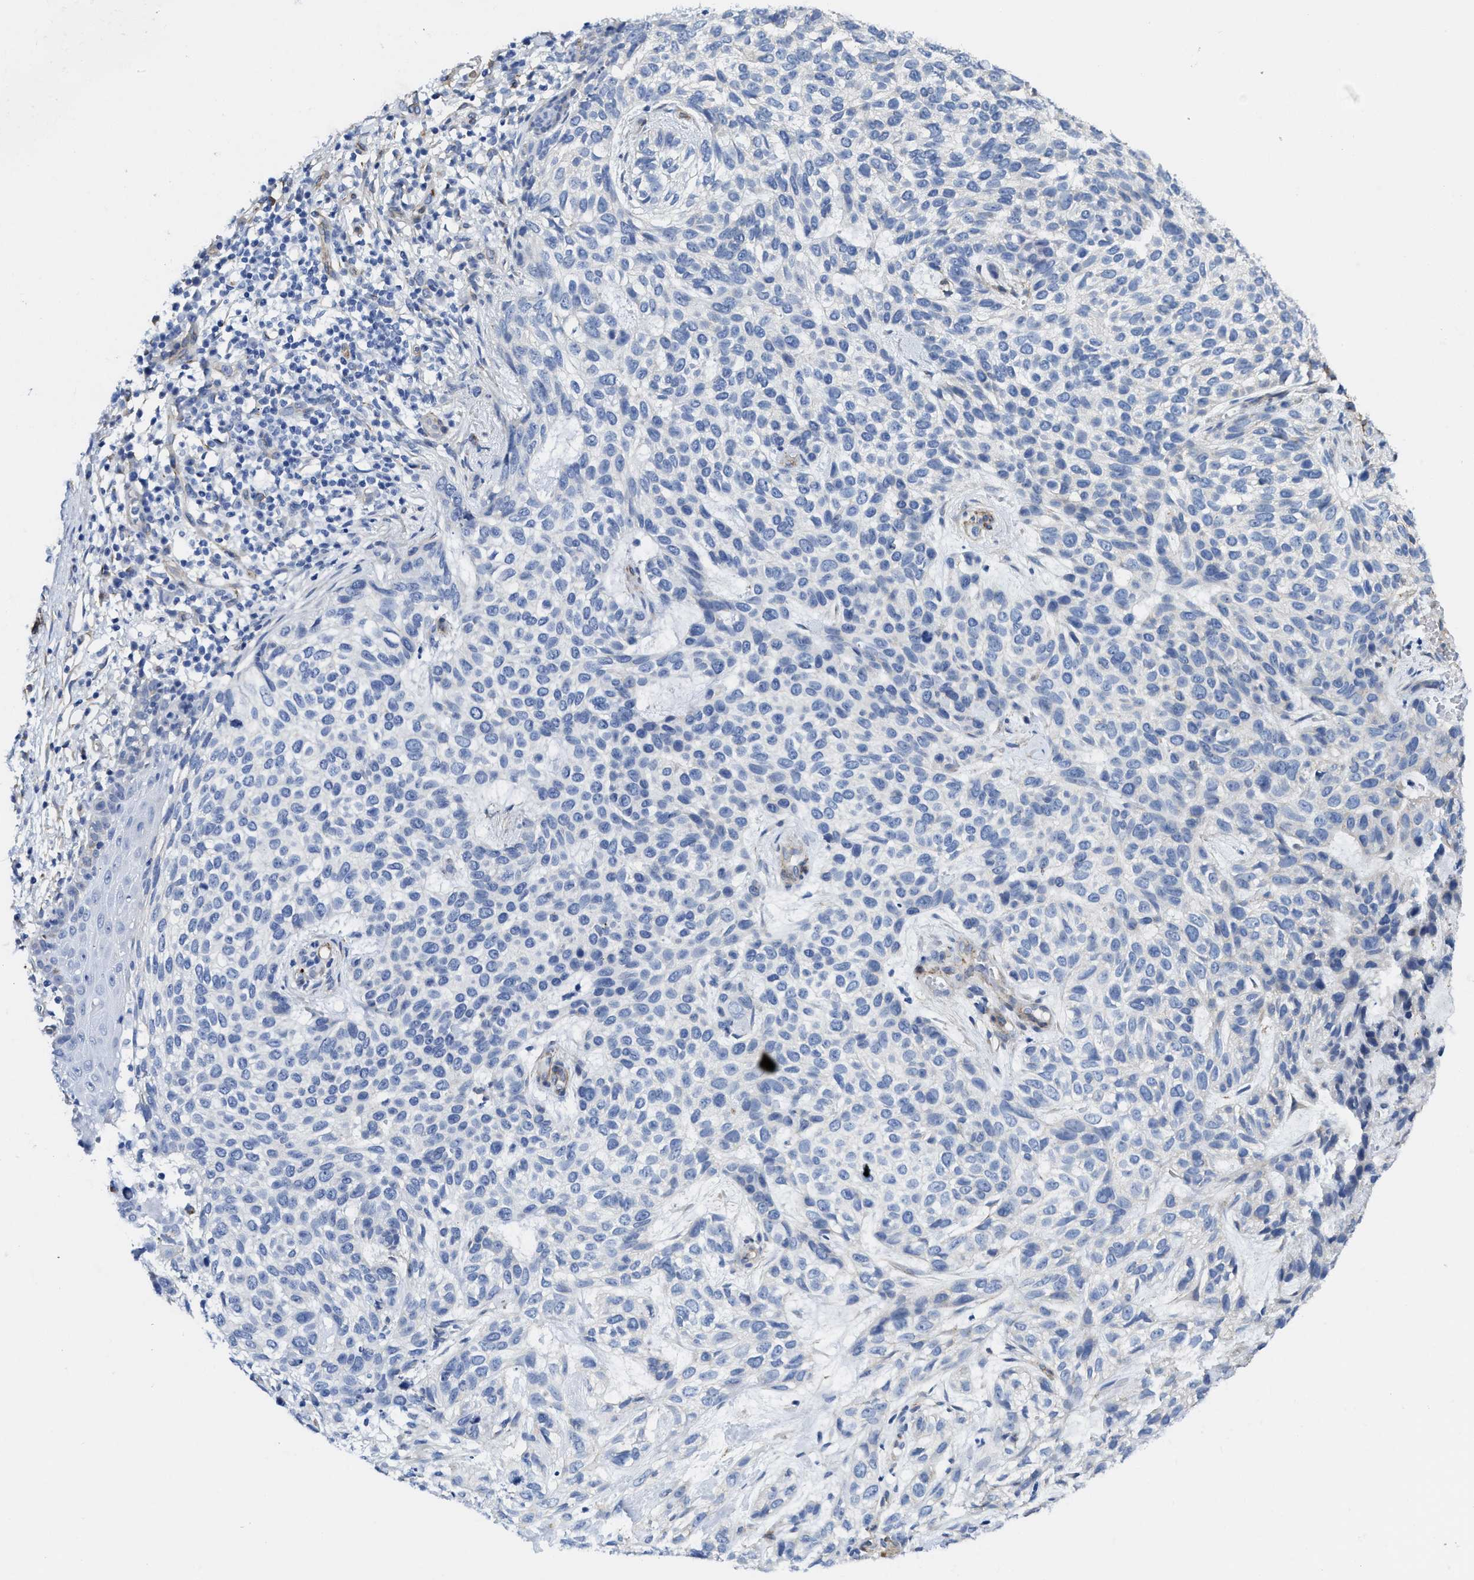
{"staining": {"intensity": "negative", "quantity": "none", "location": "none"}, "tissue": "skin cancer", "cell_type": "Tumor cells", "image_type": "cancer", "snomed": [{"axis": "morphology", "description": "Normal tissue, NOS"}, {"axis": "morphology", "description": "Basal cell carcinoma"}, {"axis": "topography", "description": "Skin"}], "caption": "IHC of human skin cancer (basal cell carcinoma) exhibits no staining in tumor cells. Nuclei are stained in blue.", "gene": "TUB", "patient": {"sex": "male", "age": 79}}